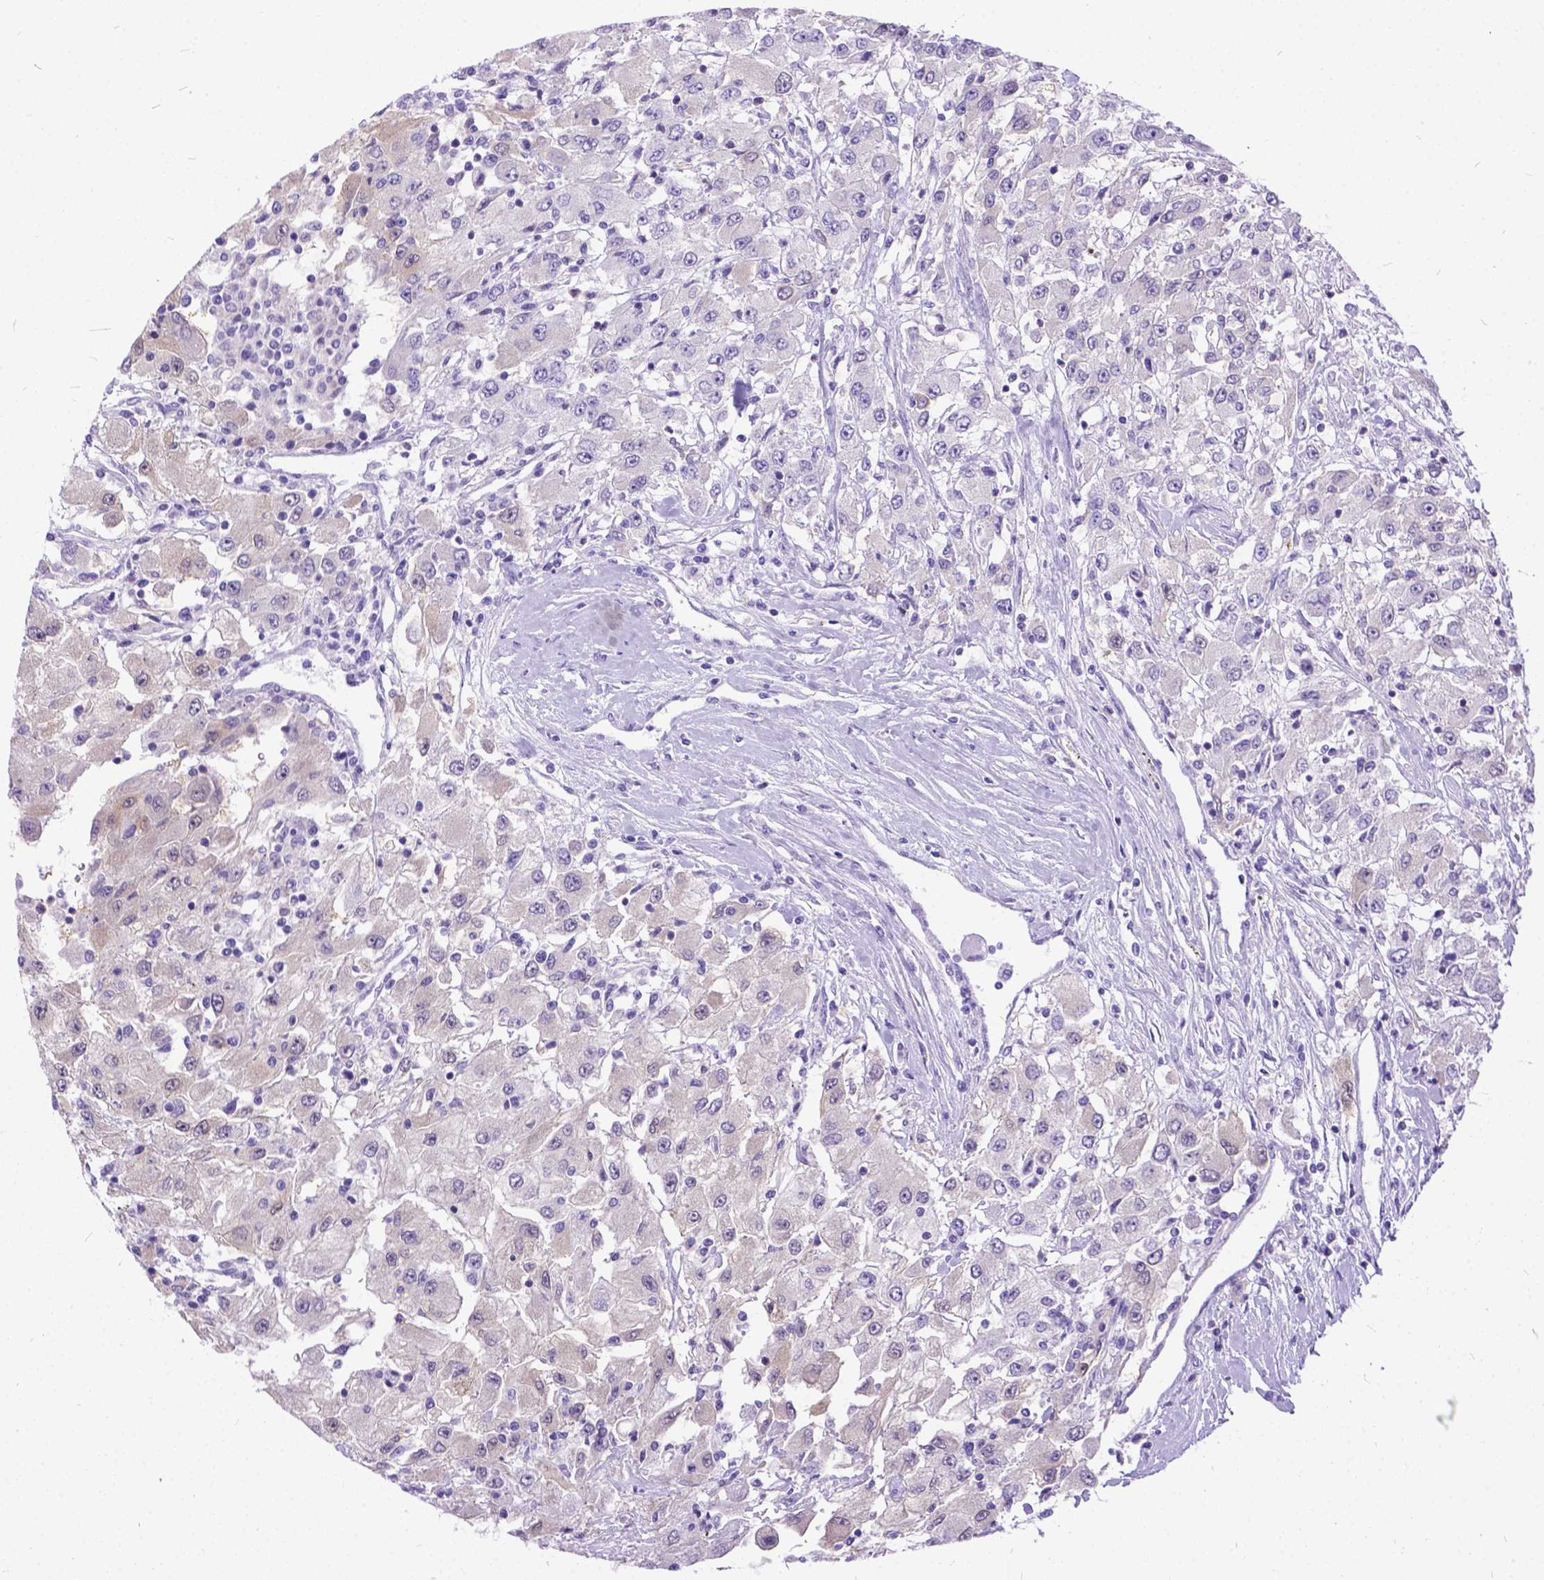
{"staining": {"intensity": "weak", "quantity": "25%-75%", "location": "cytoplasmic/membranous,nuclear"}, "tissue": "renal cancer", "cell_type": "Tumor cells", "image_type": "cancer", "snomed": [{"axis": "morphology", "description": "Adenocarcinoma, NOS"}, {"axis": "topography", "description": "Kidney"}], "caption": "Tumor cells show low levels of weak cytoplasmic/membranous and nuclear positivity in approximately 25%-75% of cells in renal adenocarcinoma. (DAB IHC with brightfield microscopy, high magnification).", "gene": "TMEM169", "patient": {"sex": "female", "age": 67}}